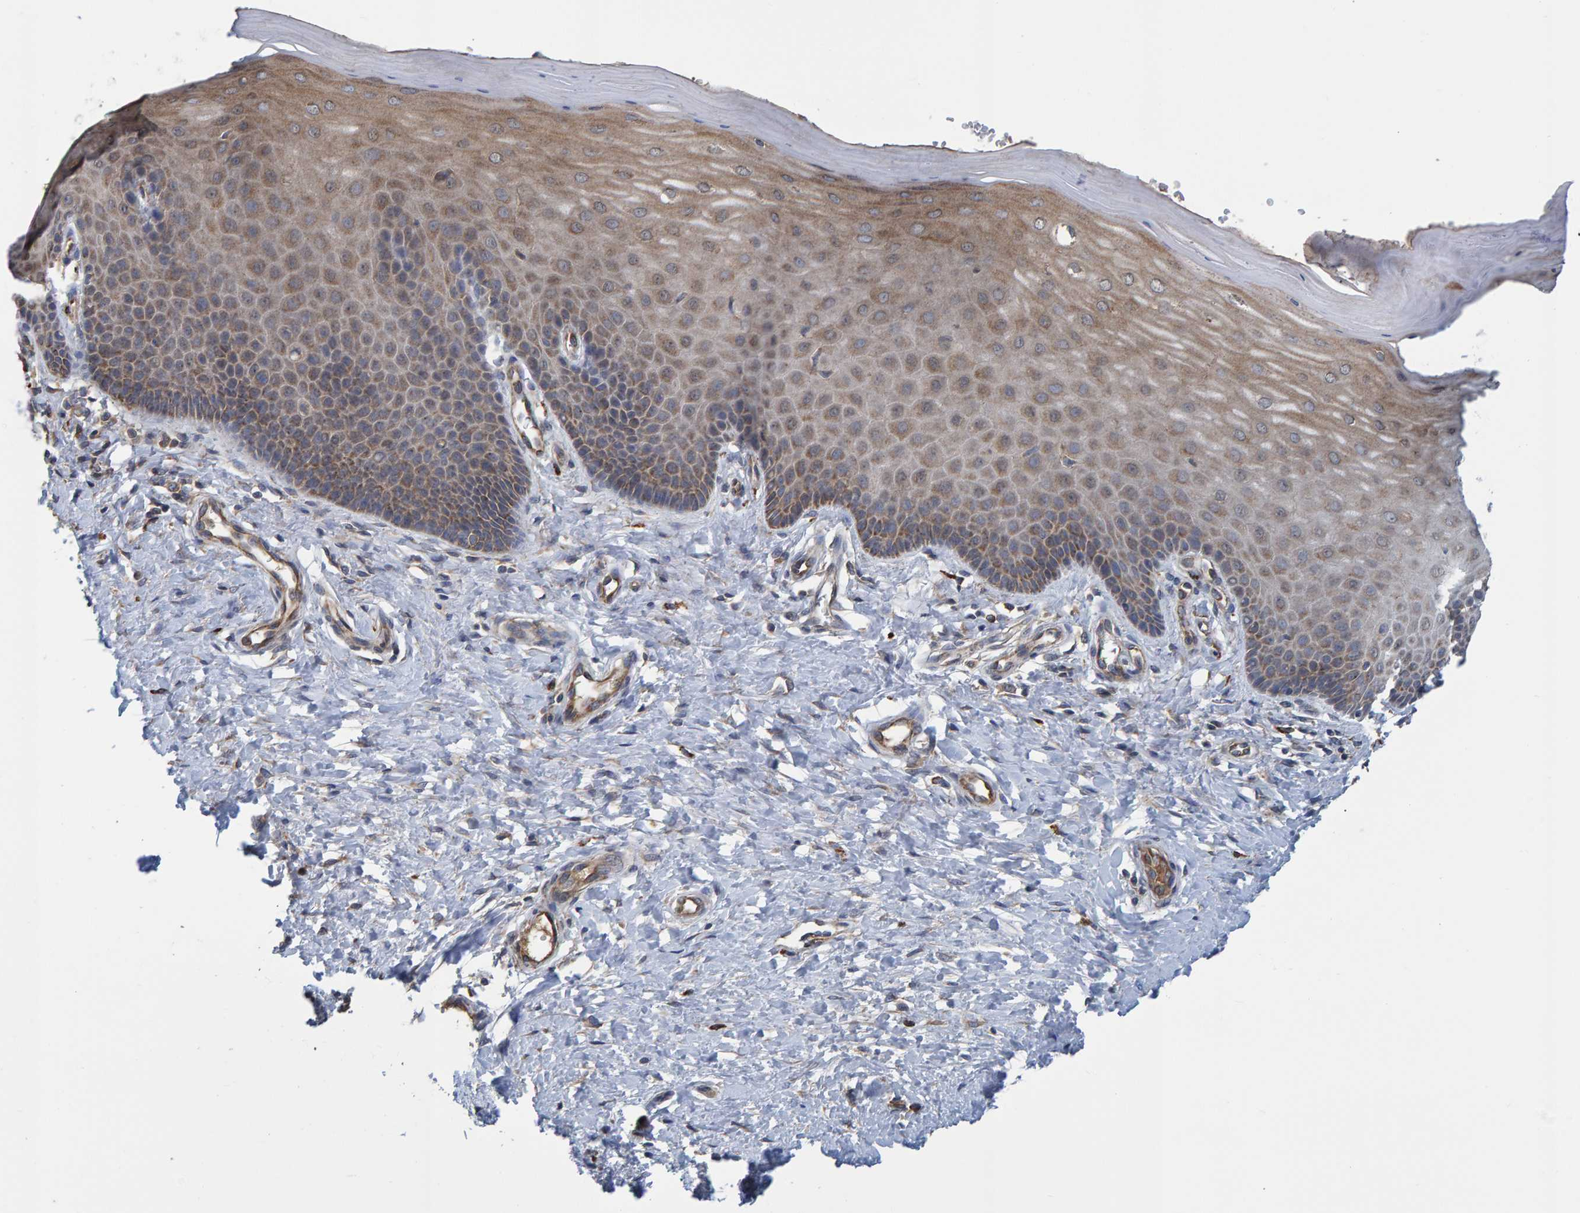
{"staining": {"intensity": "moderate", "quantity": "25%-75%", "location": "cytoplasmic/membranous"}, "tissue": "cervix", "cell_type": "Glandular cells", "image_type": "normal", "snomed": [{"axis": "morphology", "description": "Normal tissue, NOS"}, {"axis": "topography", "description": "Cervix"}], "caption": "Immunohistochemical staining of normal human cervix displays medium levels of moderate cytoplasmic/membranous expression in approximately 25%-75% of glandular cells. The staining is performed using DAB (3,3'-diaminobenzidine) brown chromogen to label protein expression. The nuclei are counter-stained blue using hematoxylin.", "gene": "LRSAM1", "patient": {"sex": "female", "age": 55}}